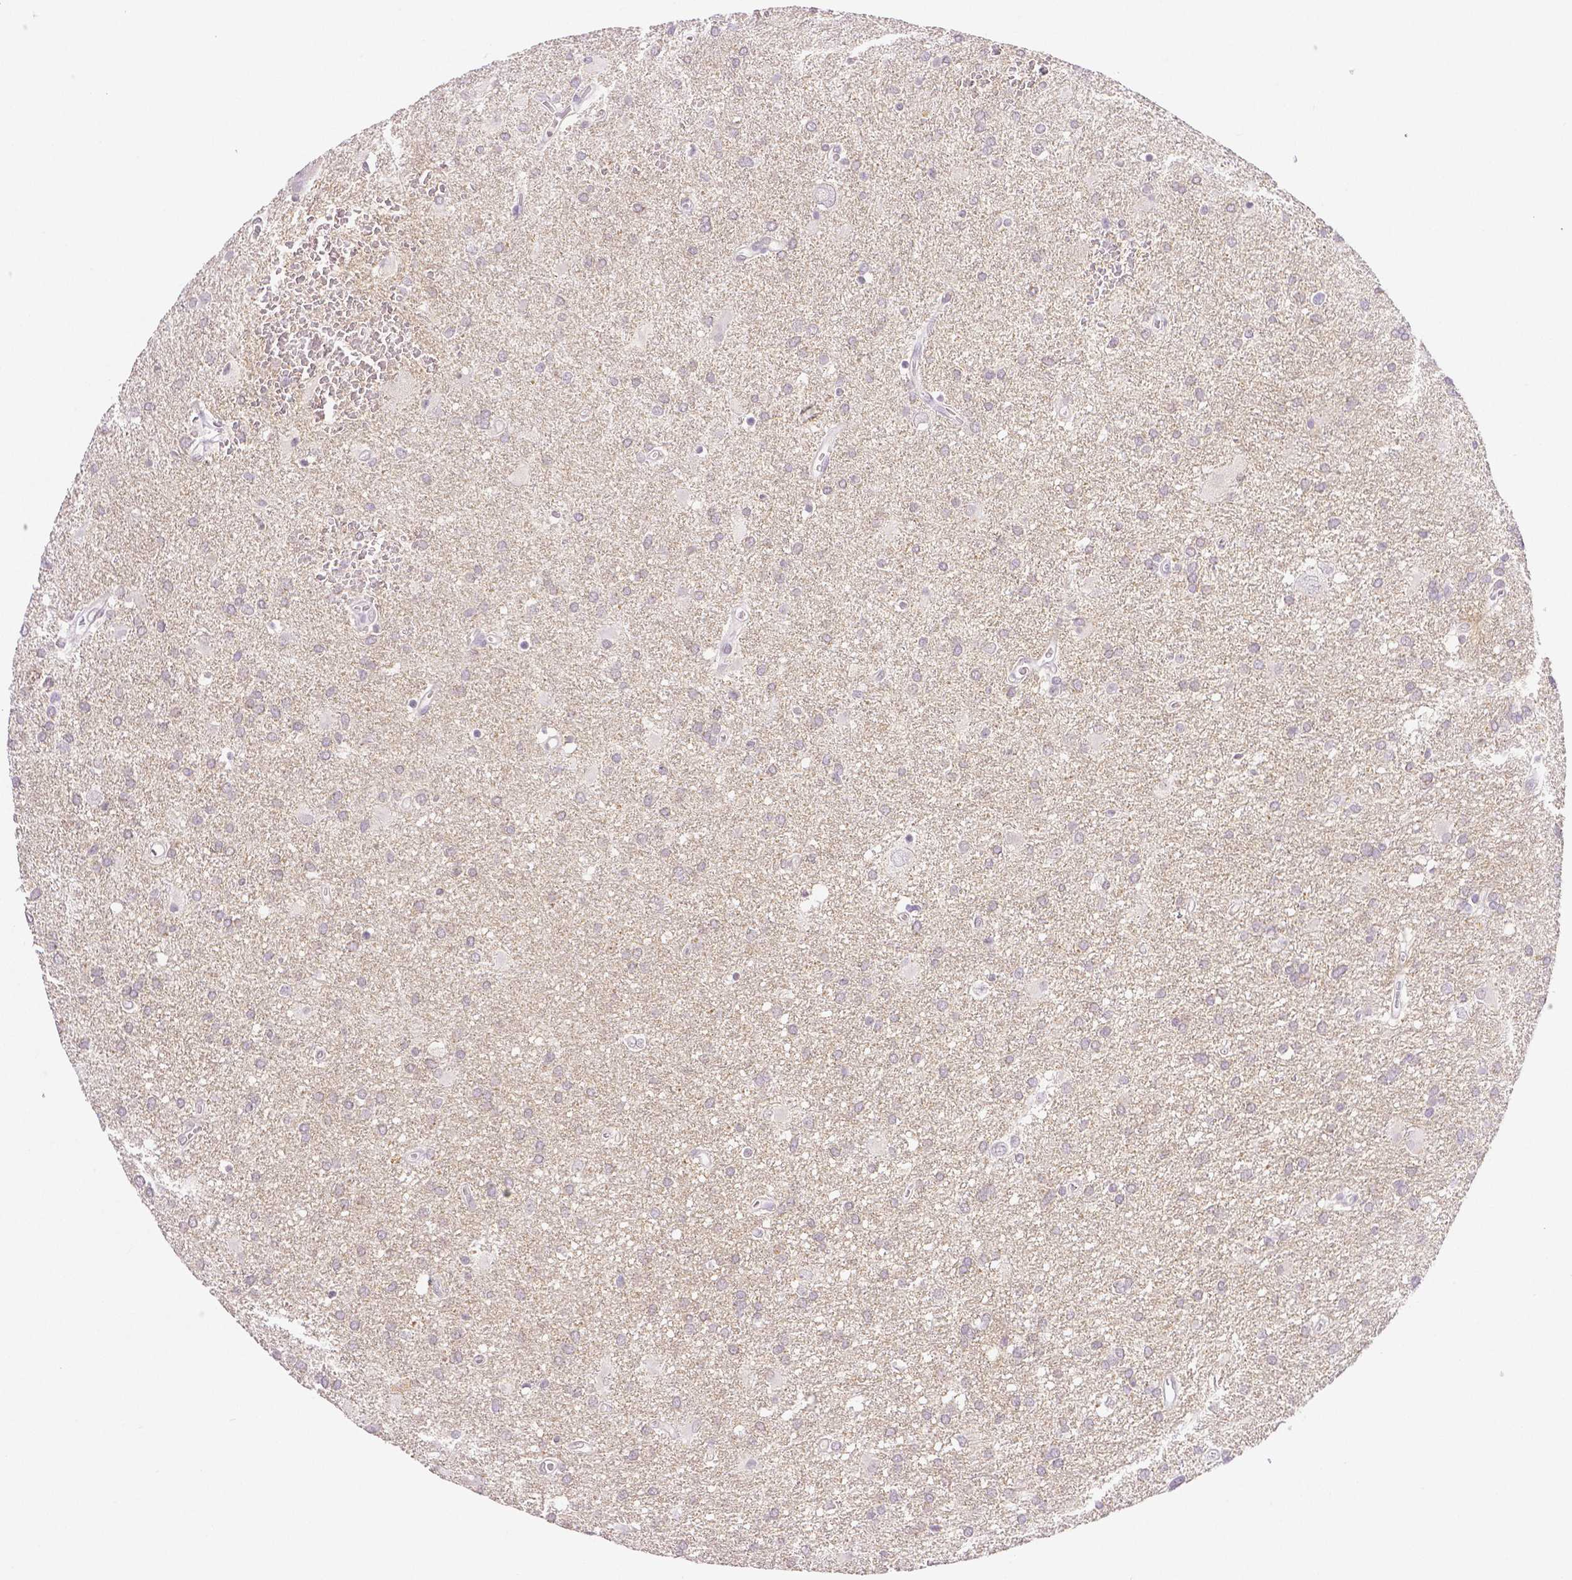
{"staining": {"intensity": "negative", "quantity": "none", "location": "none"}, "tissue": "glioma", "cell_type": "Tumor cells", "image_type": "cancer", "snomed": [{"axis": "morphology", "description": "Glioma, malignant, Low grade"}, {"axis": "topography", "description": "Brain"}], "caption": "IHC of human malignant glioma (low-grade) reveals no positivity in tumor cells.", "gene": "THY1", "patient": {"sex": "male", "age": 66}}